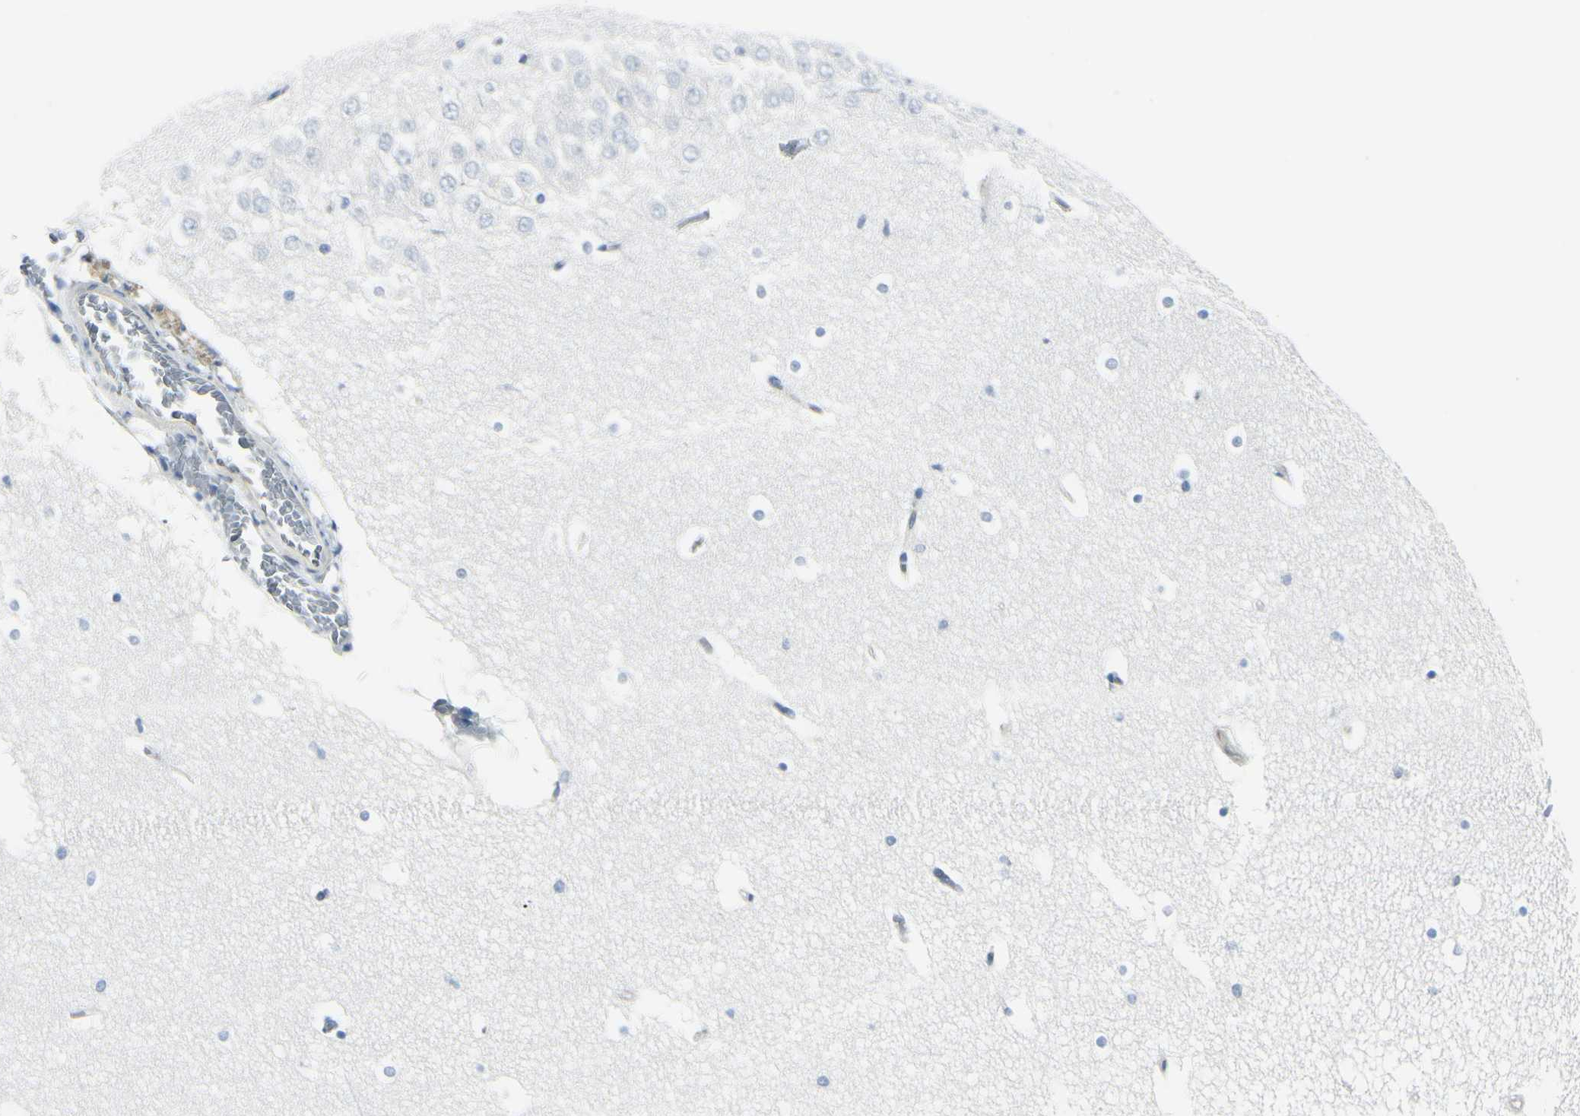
{"staining": {"intensity": "weak", "quantity": "<25%", "location": "cytoplasmic/membranous"}, "tissue": "hippocampus", "cell_type": "Glial cells", "image_type": "normal", "snomed": [{"axis": "morphology", "description": "Normal tissue, NOS"}, {"axis": "topography", "description": "Hippocampus"}], "caption": "Protein analysis of benign hippocampus demonstrates no significant staining in glial cells. (Immunohistochemistry (ihc), brightfield microscopy, high magnification).", "gene": "SELENOS", "patient": {"sex": "male", "age": 45}}